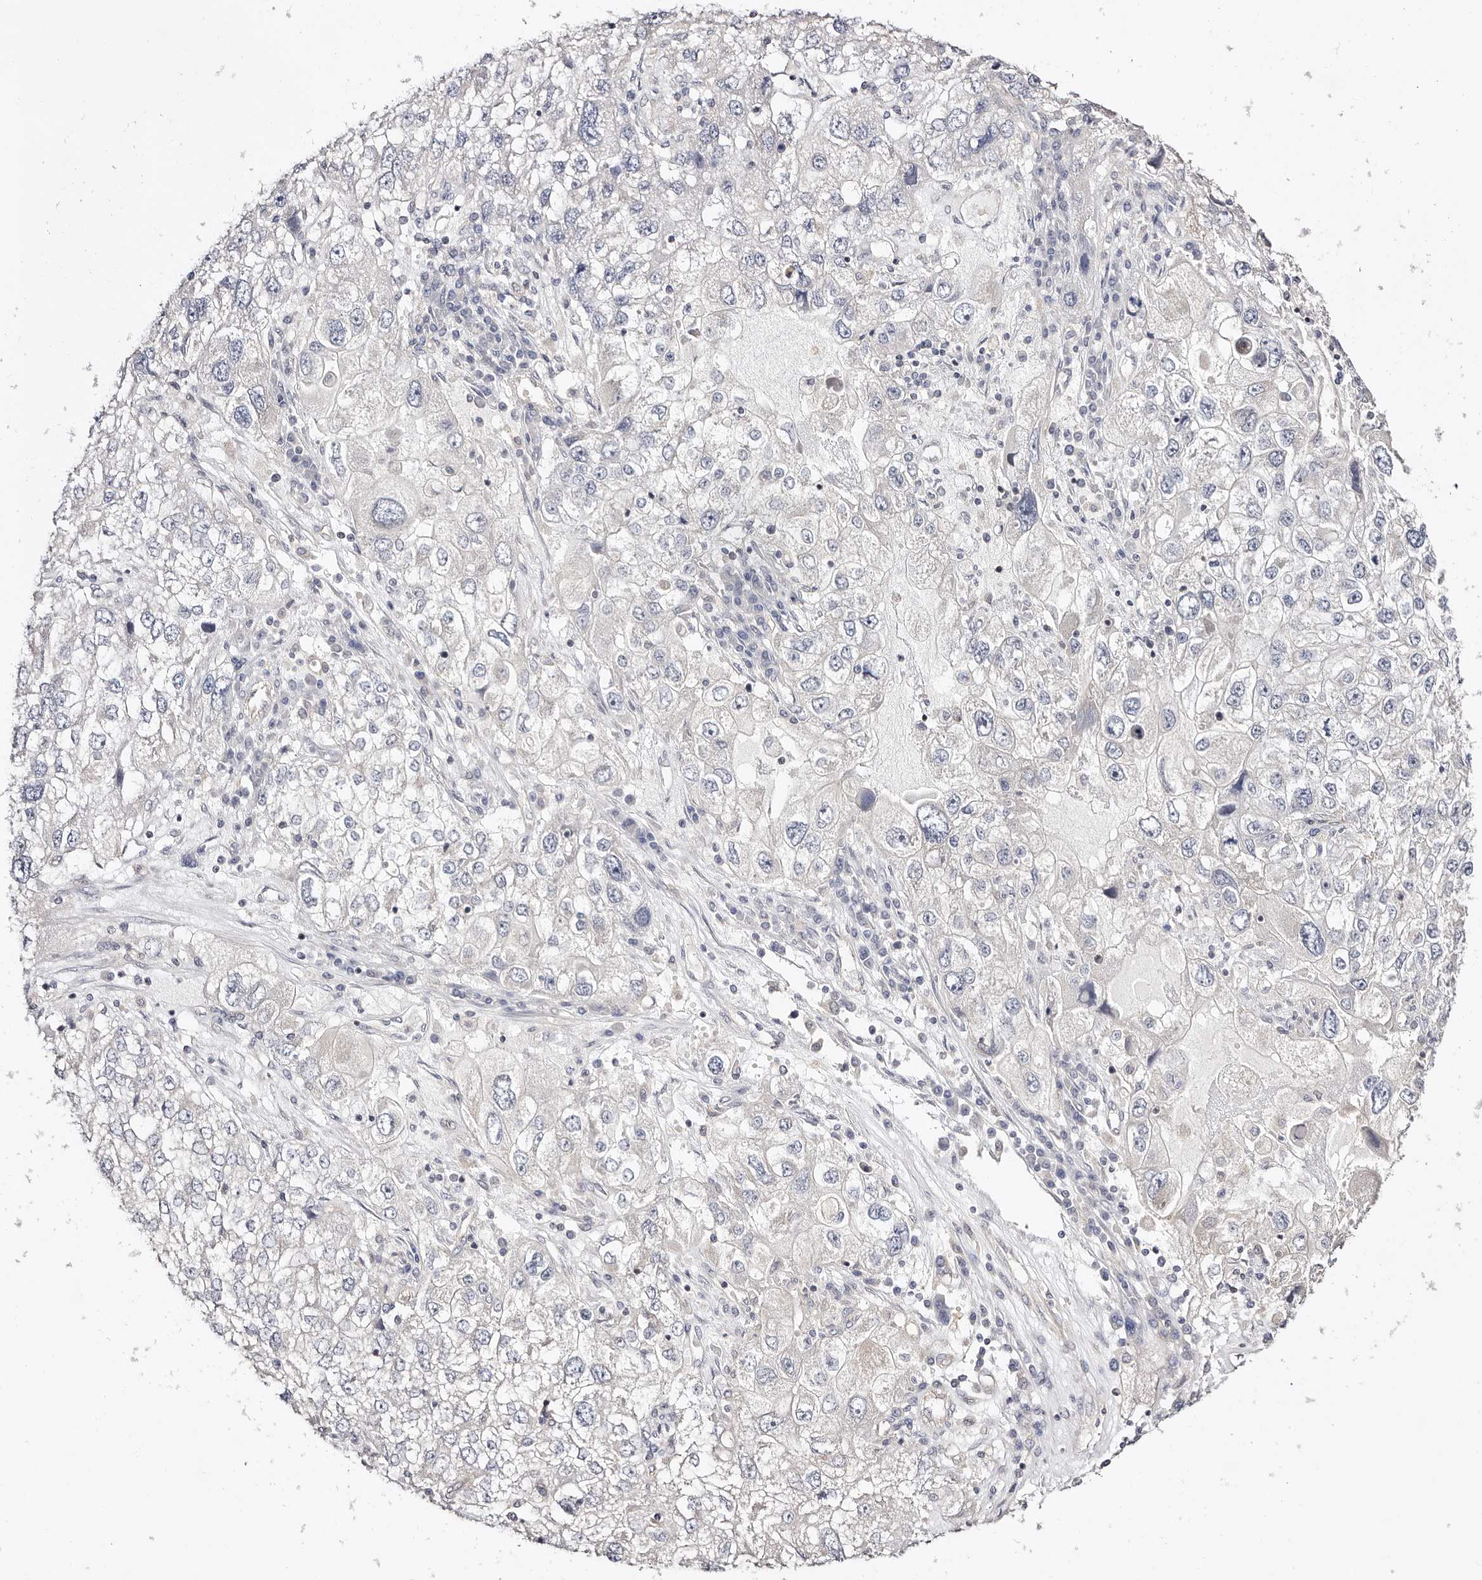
{"staining": {"intensity": "negative", "quantity": "none", "location": "none"}, "tissue": "endometrial cancer", "cell_type": "Tumor cells", "image_type": "cancer", "snomed": [{"axis": "morphology", "description": "Adenocarcinoma, NOS"}, {"axis": "topography", "description": "Endometrium"}], "caption": "This image is of endometrial cancer stained with immunohistochemistry (IHC) to label a protein in brown with the nuclei are counter-stained blue. There is no expression in tumor cells.", "gene": "STAT5A", "patient": {"sex": "female", "age": 49}}